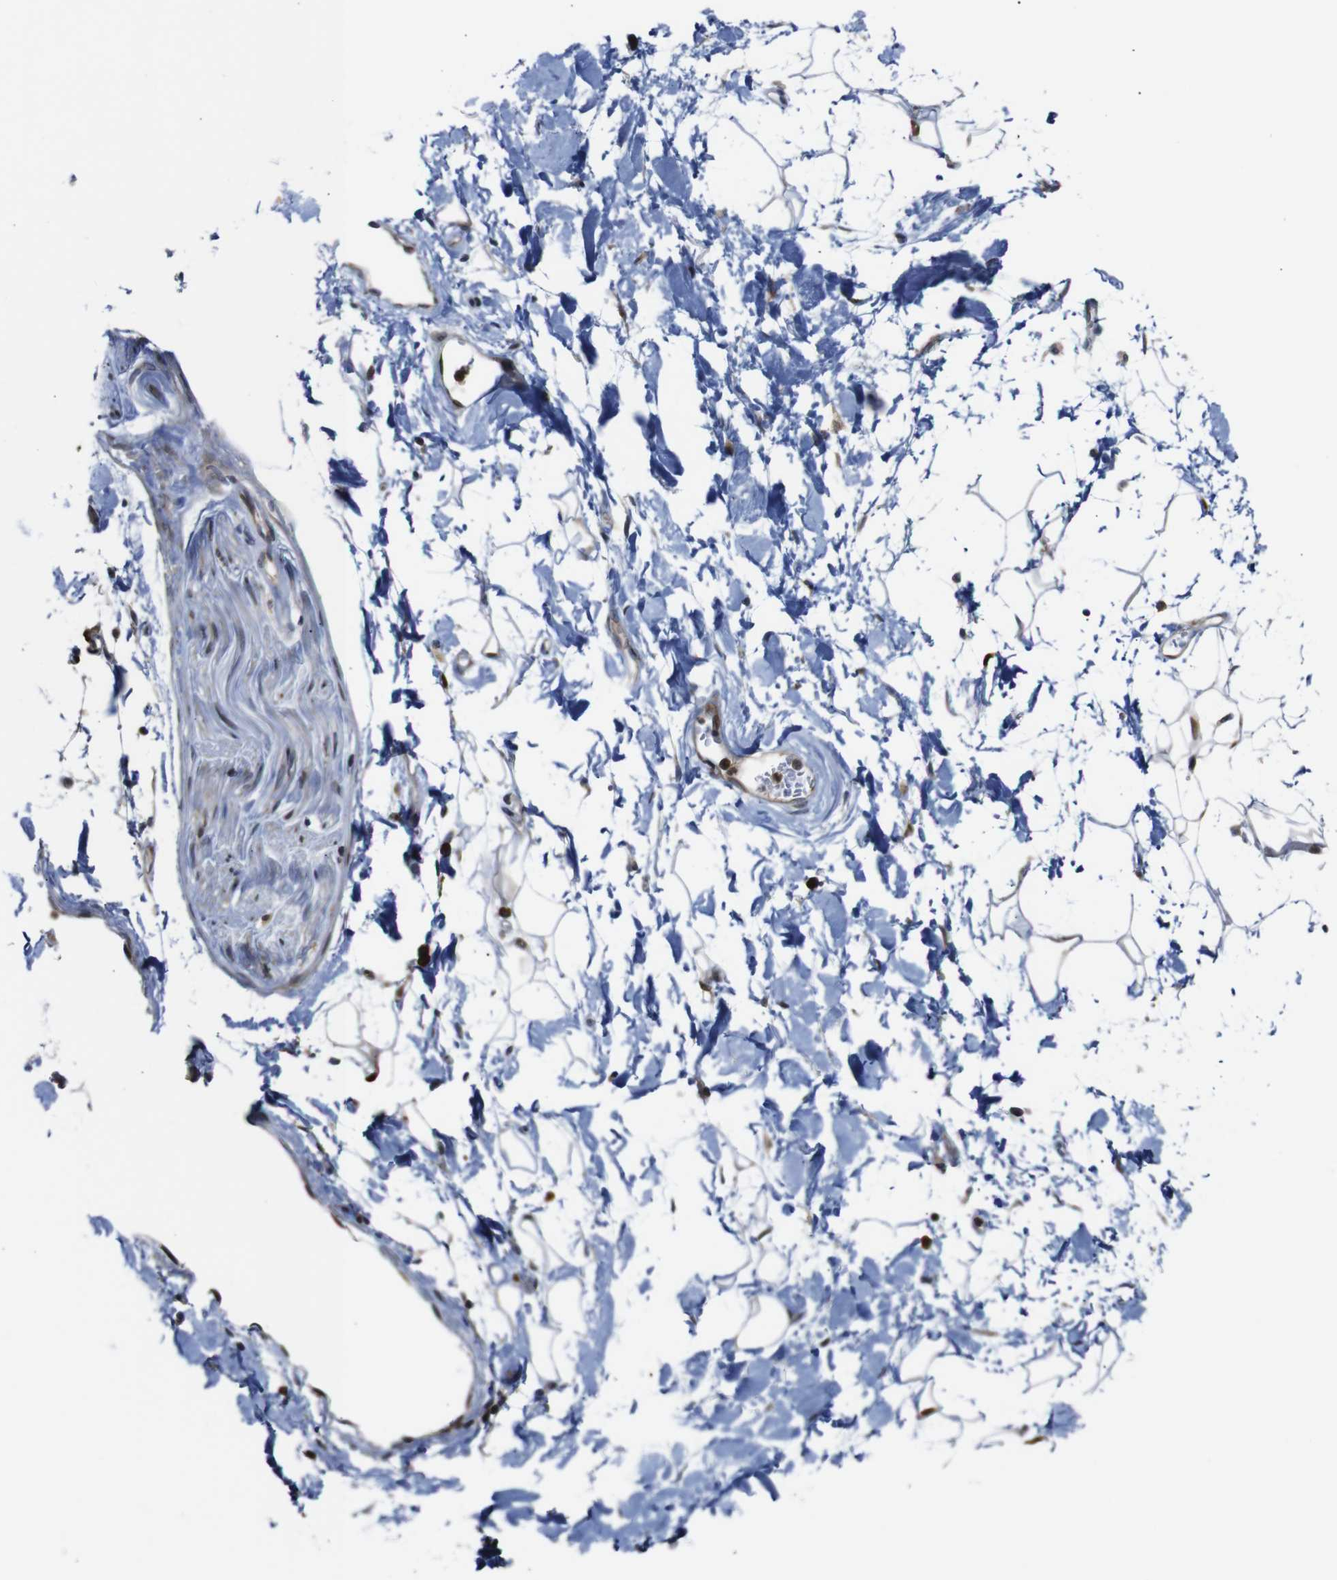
{"staining": {"intensity": "moderate", "quantity": ">75%", "location": "nuclear"}, "tissue": "adipose tissue", "cell_type": "Adipocytes", "image_type": "normal", "snomed": [{"axis": "morphology", "description": "Normal tissue, NOS"}, {"axis": "topography", "description": "Soft tissue"}], "caption": "Adipocytes demonstrate medium levels of moderate nuclear staining in about >75% of cells in unremarkable human adipose tissue.", "gene": "PTPN1", "patient": {"sex": "male", "age": 72}}